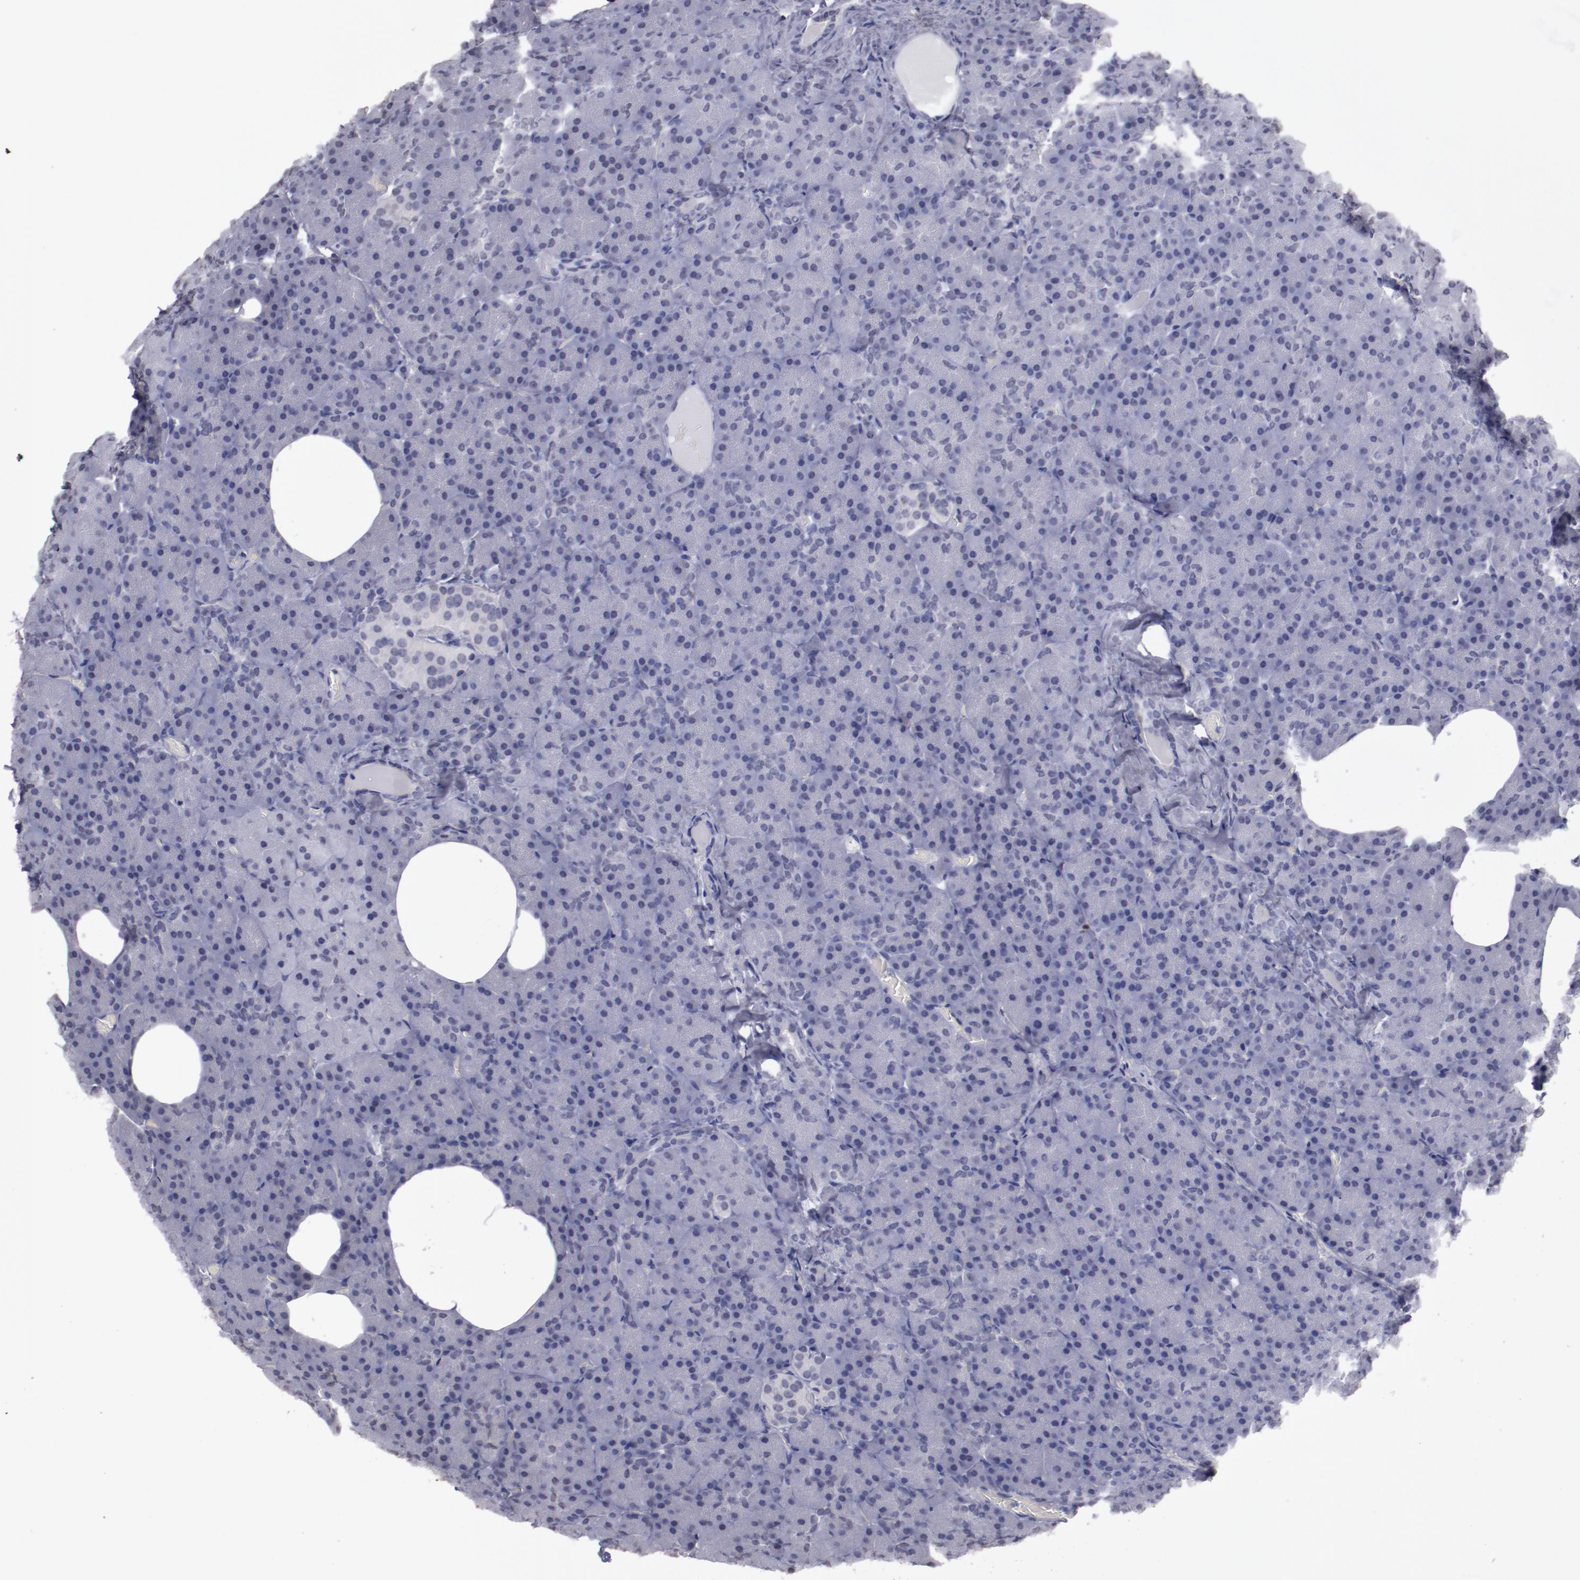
{"staining": {"intensity": "negative", "quantity": "none", "location": "none"}, "tissue": "pancreas", "cell_type": "Exocrine glandular cells", "image_type": "normal", "snomed": [{"axis": "morphology", "description": "Normal tissue, NOS"}, {"axis": "topography", "description": "Pancreas"}], "caption": "This is an immunohistochemistry (IHC) image of benign human pancreas. There is no expression in exocrine glandular cells.", "gene": "IRF4", "patient": {"sex": "female", "age": 35}}